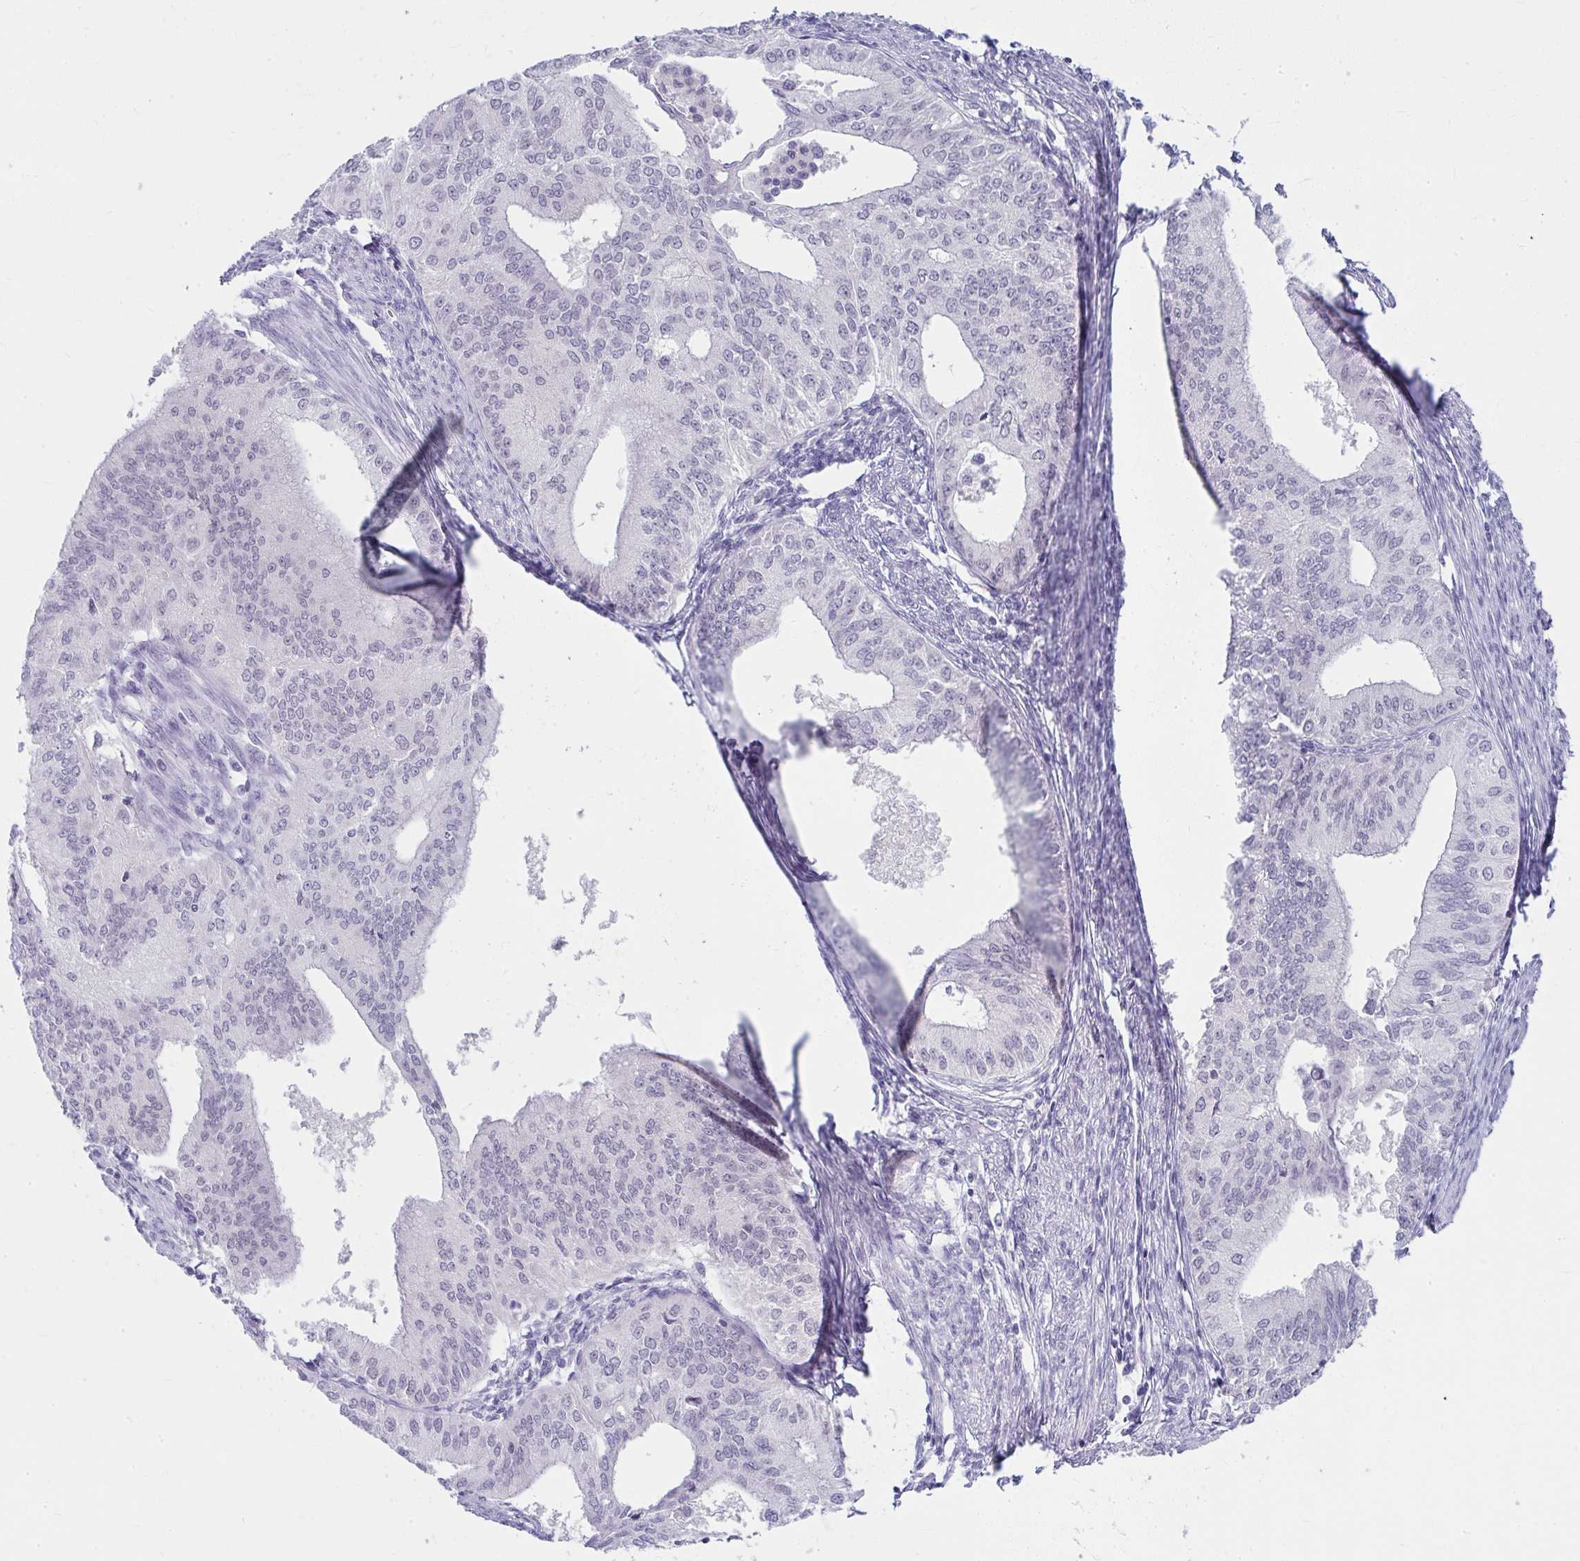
{"staining": {"intensity": "negative", "quantity": "none", "location": "none"}, "tissue": "endometrial cancer", "cell_type": "Tumor cells", "image_type": "cancer", "snomed": [{"axis": "morphology", "description": "Adenocarcinoma, NOS"}, {"axis": "topography", "description": "Endometrium"}], "caption": "IHC histopathology image of endometrial cancer stained for a protein (brown), which displays no expression in tumor cells. (Stains: DAB immunohistochemistry with hematoxylin counter stain, Microscopy: brightfield microscopy at high magnification).", "gene": "UGT3A2", "patient": {"sex": "female", "age": 50}}